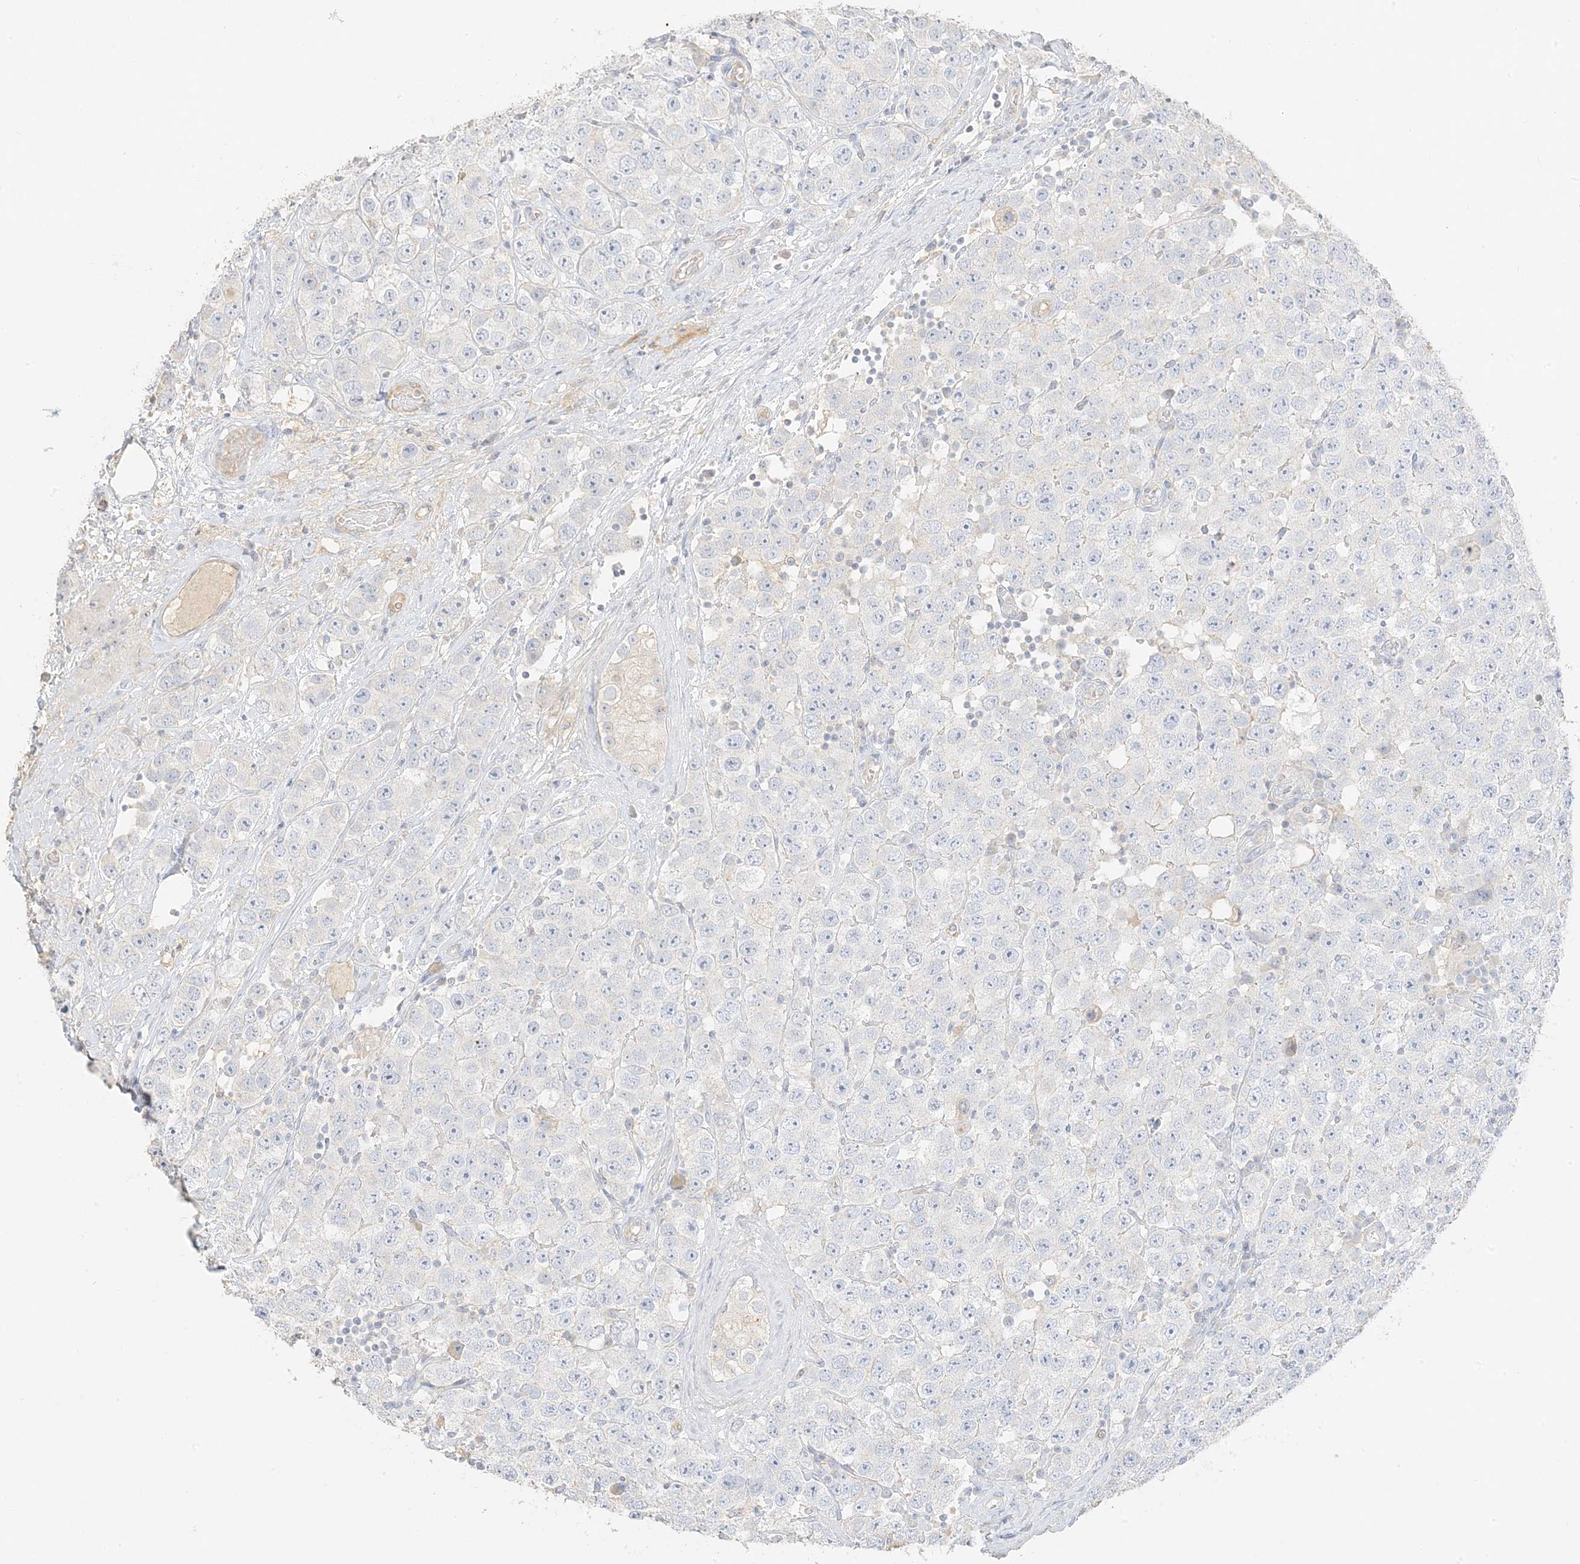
{"staining": {"intensity": "negative", "quantity": "none", "location": "none"}, "tissue": "testis cancer", "cell_type": "Tumor cells", "image_type": "cancer", "snomed": [{"axis": "morphology", "description": "Seminoma, NOS"}, {"axis": "topography", "description": "Testis"}], "caption": "This is a micrograph of immunohistochemistry (IHC) staining of testis cancer, which shows no staining in tumor cells. (Stains: DAB immunohistochemistry (IHC) with hematoxylin counter stain, Microscopy: brightfield microscopy at high magnification).", "gene": "ZBTB41", "patient": {"sex": "male", "age": 28}}